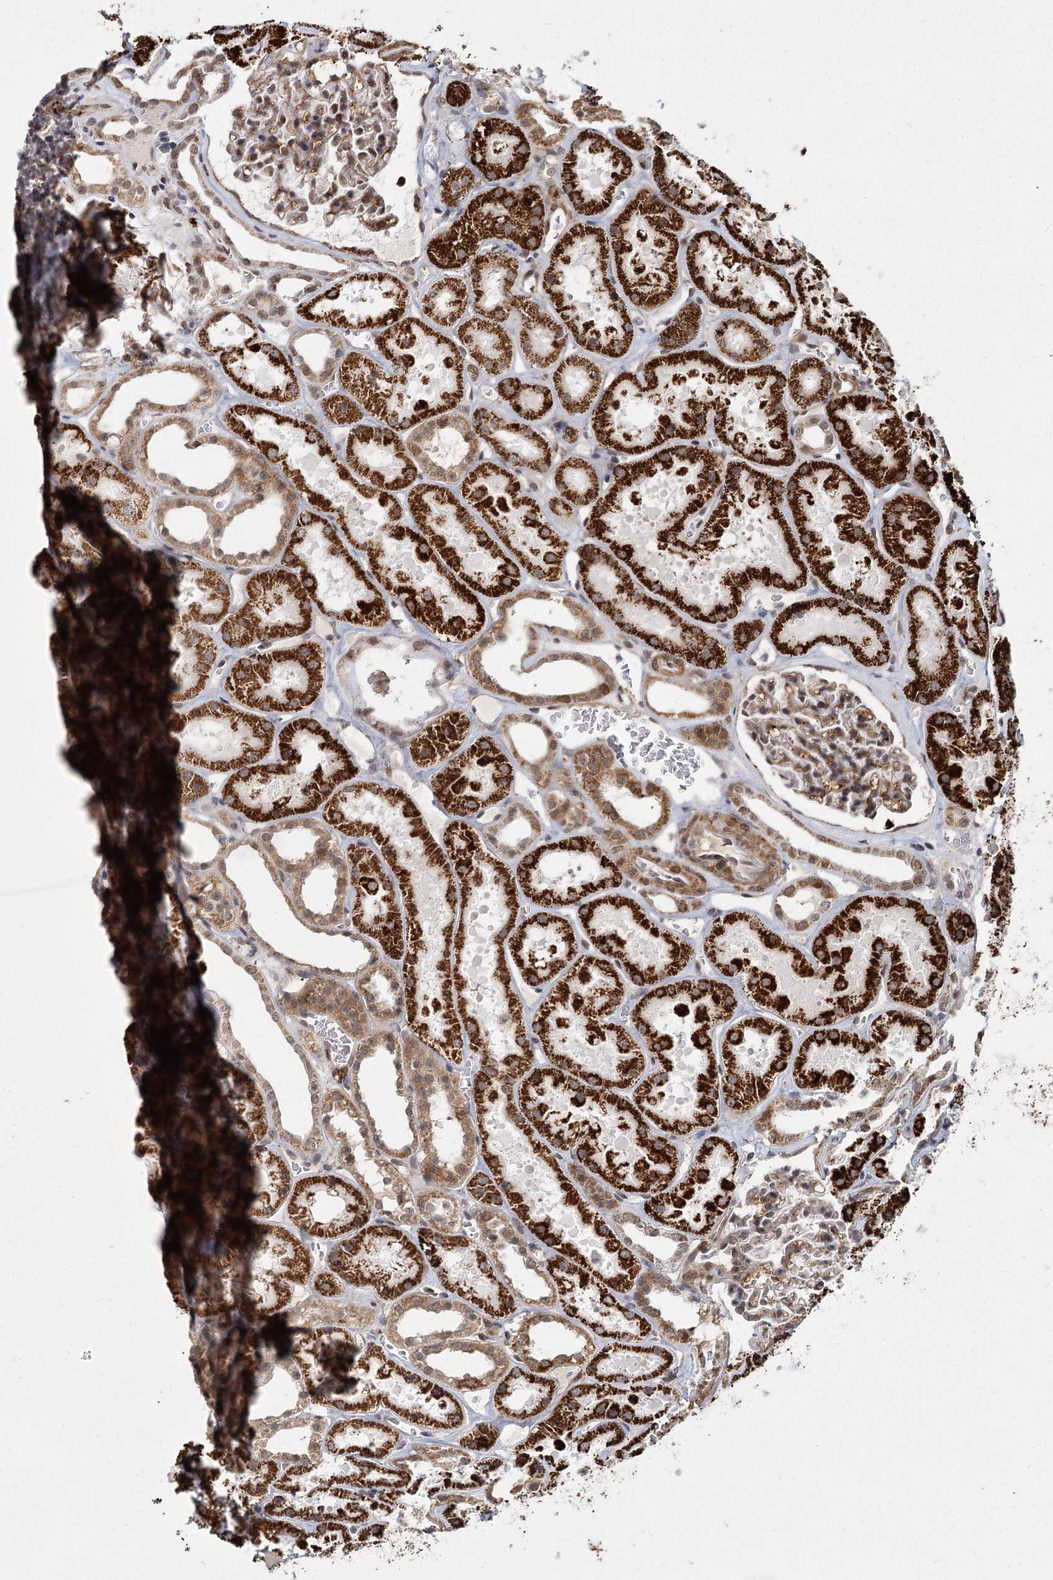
{"staining": {"intensity": "moderate", "quantity": "25%-75%", "location": "cytoplasmic/membranous,nuclear"}, "tissue": "kidney", "cell_type": "Cells in glomeruli", "image_type": "normal", "snomed": [{"axis": "morphology", "description": "Normal tissue, NOS"}, {"axis": "topography", "description": "Kidney"}], "caption": "IHC micrograph of unremarkable kidney: kidney stained using IHC displays medium levels of moderate protein expression localized specifically in the cytoplasmic/membranous,nuclear of cells in glomeruli, appearing as a cytoplasmic/membranous,nuclear brown color.", "gene": "ZCCHC24", "patient": {"sex": "female", "age": 41}}